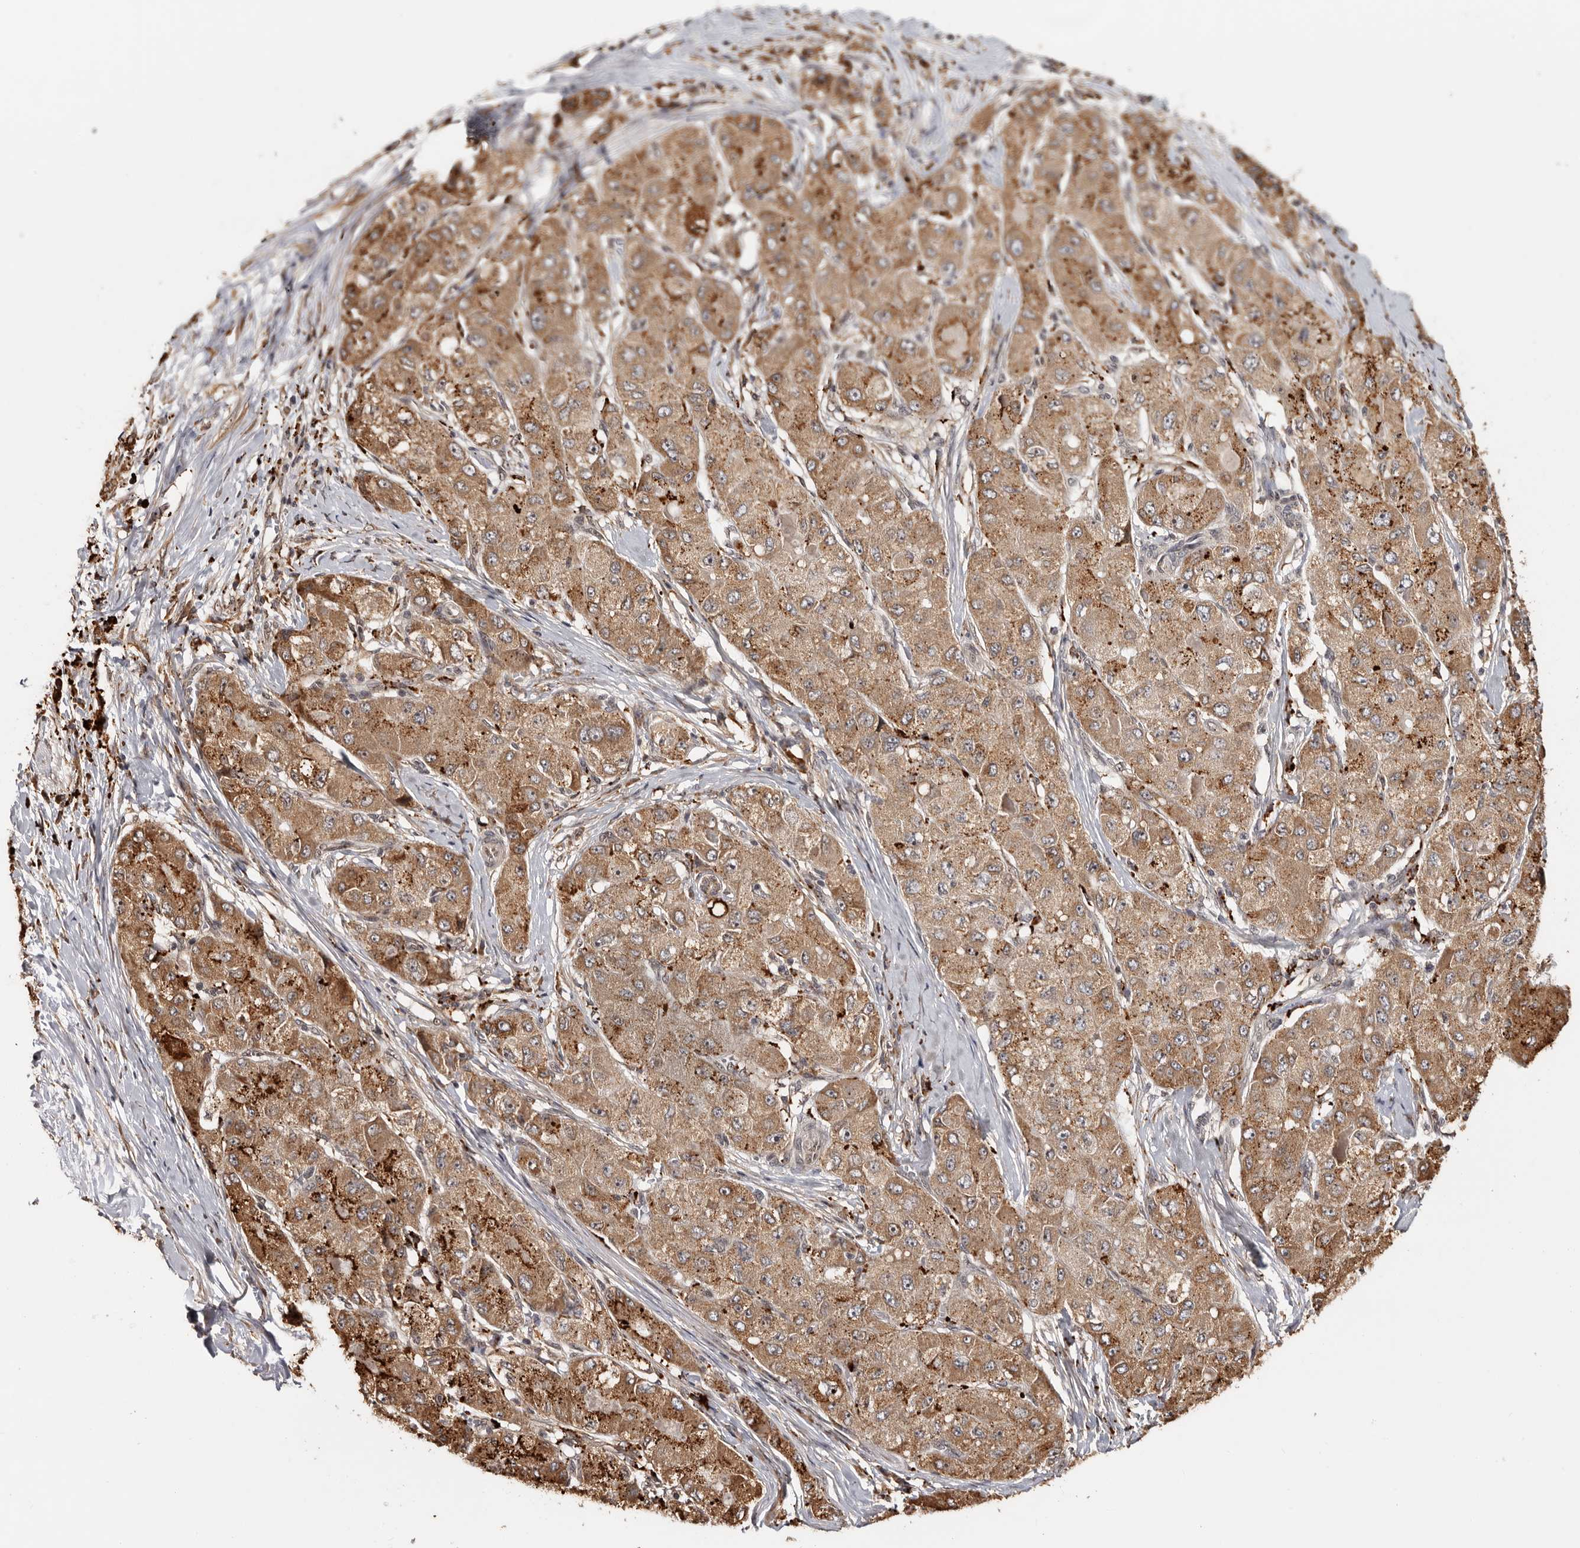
{"staining": {"intensity": "strong", "quantity": ">75%", "location": "cytoplasmic/membranous"}, "tissue": "liver cancer", "cell_type": "Tumor cells", "image_type": "cancer", "snomed": [{"axis": "morphology", "description": "Carcinoma, Hepatocellular, NOS"}, {"axis": "topography", "description": "Liver"}], "caption": "Immunohistochemistry (IHC) image of liver cancer (hepatocellular carcinoma) stained for a protein (brown), which demonstrates high levels of strong cytoplasmic/membranous positivity in approximately >75% of tumor cells.", "gene": "ZNF83", "patient": {"sex": "male", "age": 80}}